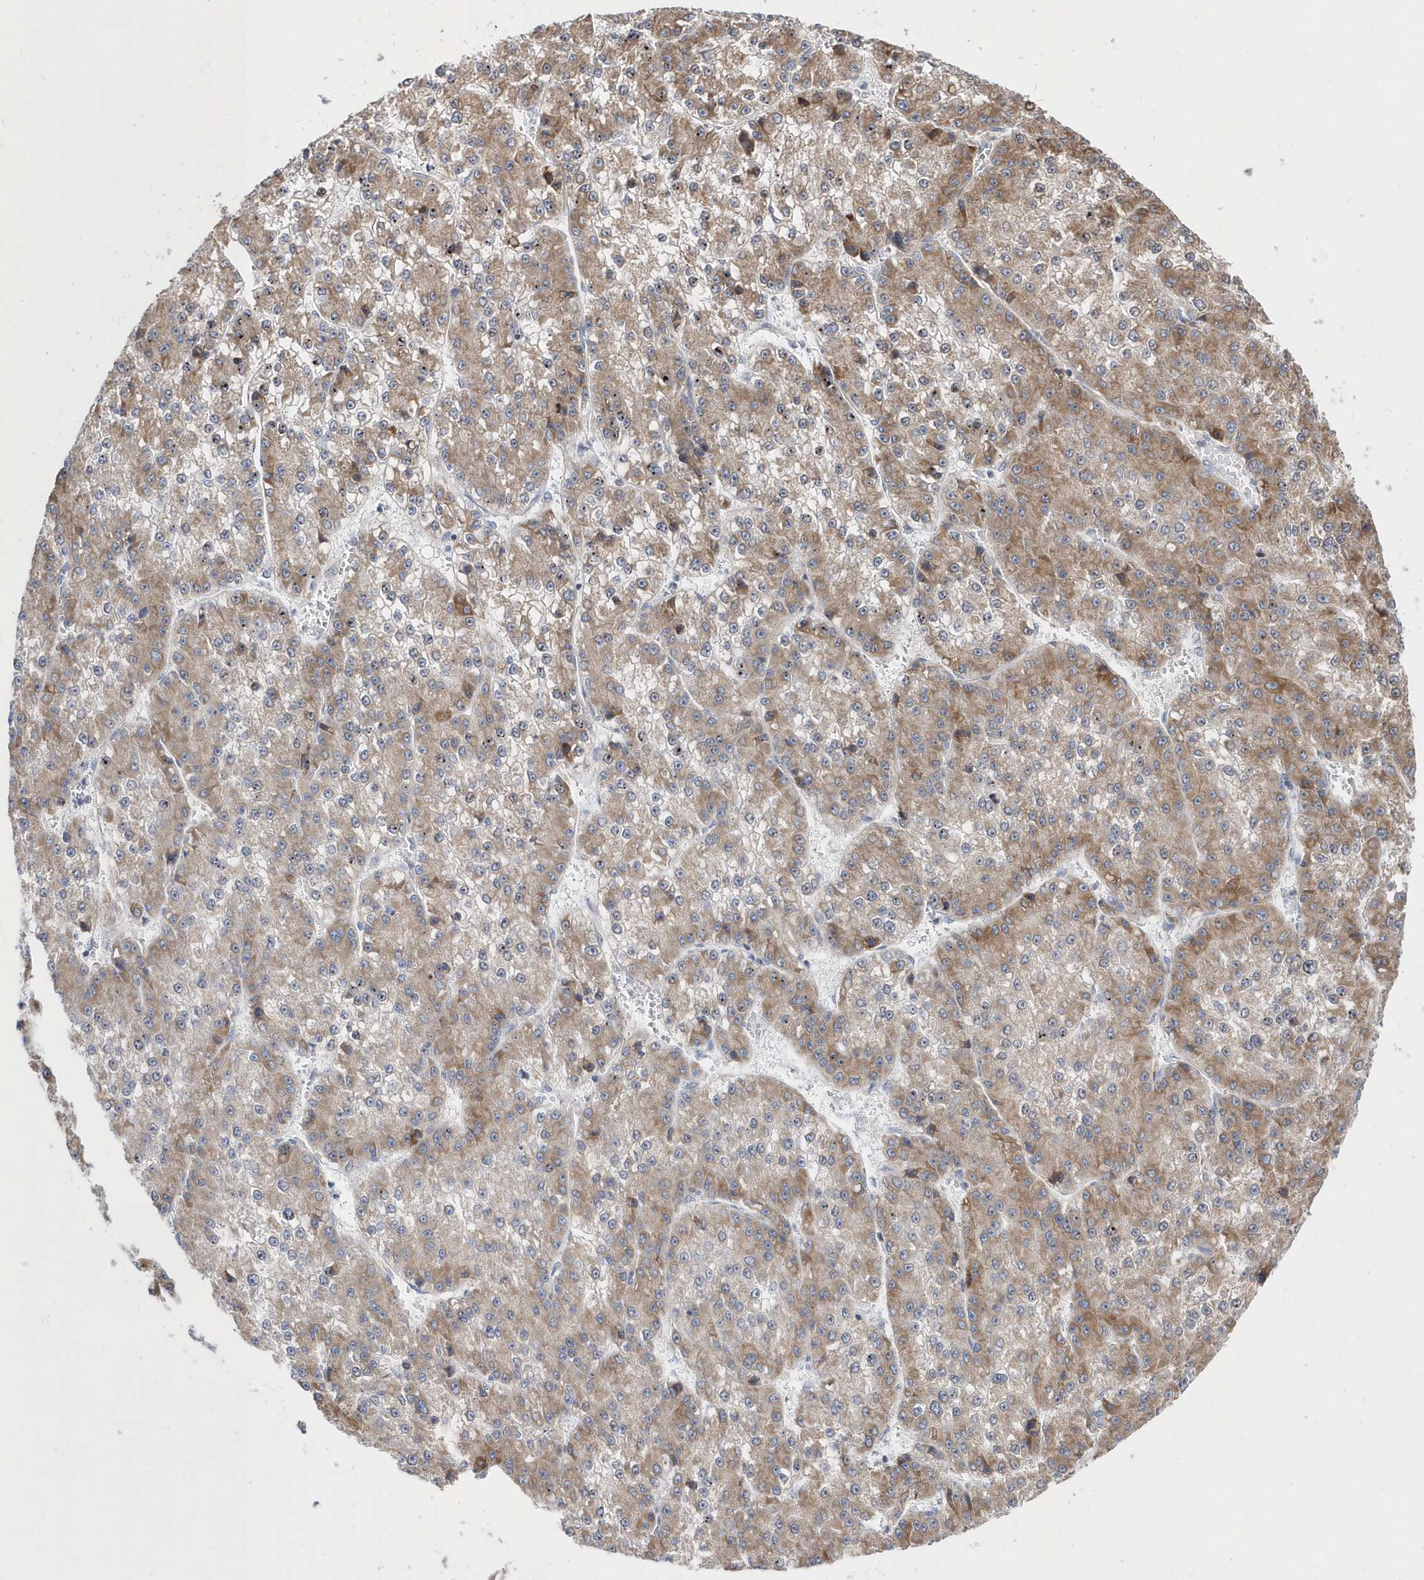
{"staining": {"intensity": "moderate", "quantity": "25%-75%", "location": "cytoplasmic/membranous"}, "tissue": "liver cancer", "cell_type": "Tumor cells", "image_type": "cancer", "snomed": [{"axis": "morphology", "description": "Carcinoma, Hepatocellular, NOS"}, {"axis": "topography", "description": "Liver"}], "caption": "Liver cancer stained with DAB IHC displays medium levels of moderate cytoplasmic/membranous positivity in about 25%-75% of tumor cells. (IHC, brightfield microscopy, high magnification).", "gene": "SPATA5", "patient": {"sex": "female", "age": 73}}